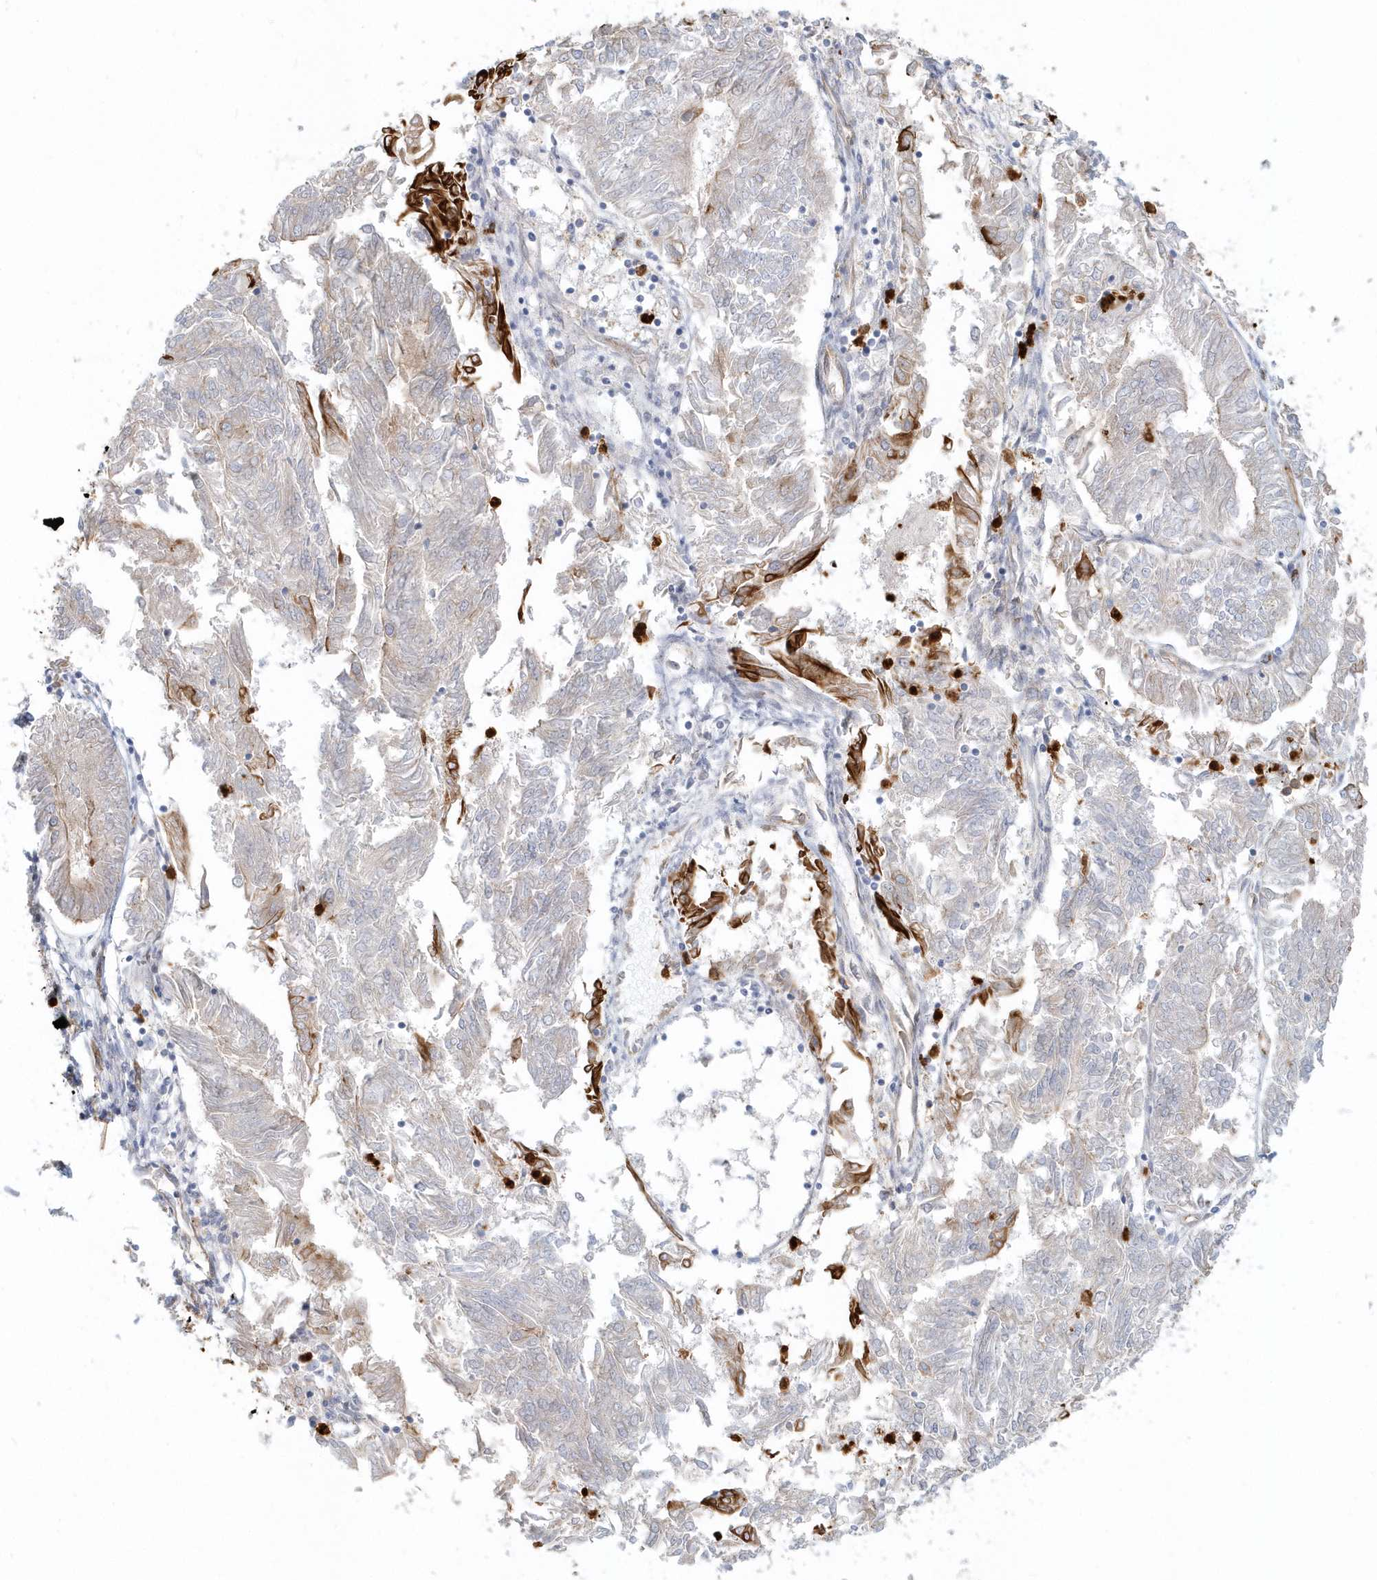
{"staining": {"intensity": "negative", "quantity": "none", "location": "none"}, "tissue": "endometrial cancer", "cell_type": "Tumor cells", "image_type": "cancer", "snomed": [{"axis": "morphology", "description": "Adenocarcinoma, NOS"}, {"axis": "topography", "description": "Endometrium"}], "caption": "Immunohistochemistry (IHC) photomicrograph of human endometrial adenocarcinoma stained for a protein (brown), which shows no staining in tumor cells. (Immunohistochemistry (IHC), brightfield microscopy, high magnification).", "gene": "DNAH1", "patient": {"sex": "female", "age": 58}}